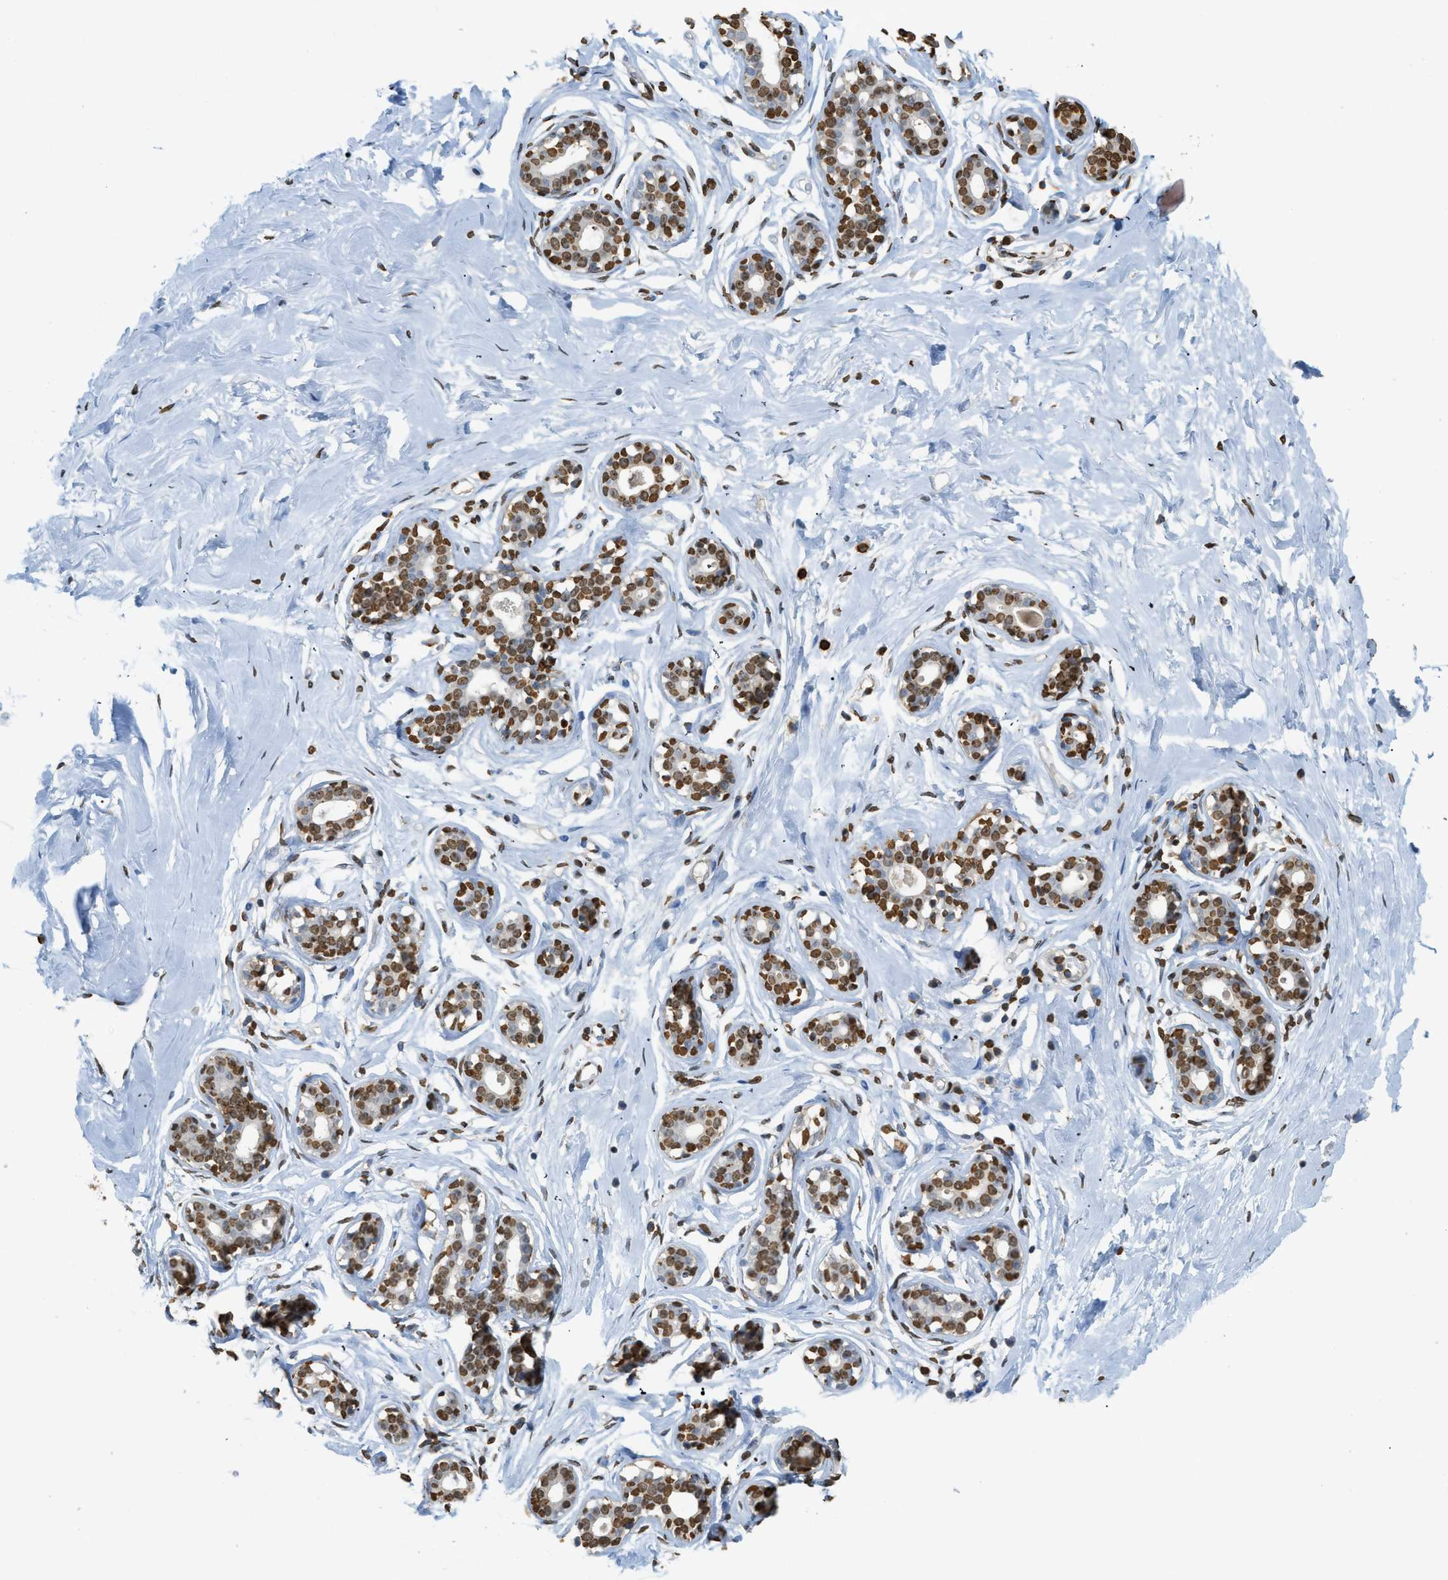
{"staining": {"intensity": "strong", "quantity": ">75%", "location": "nuclear"}, "tissue": "breast", "cell_type": "Adipocytes", "image_type": "normal", "snomed": [{"axis": "morphology", "description": "Normal tissue, NOS"}, {"axis": "topography", "description": "Breast"}], "caption": "Immunohistochemical staining of benign human breast demonstrates >75% levels of strong nuclear protein staining in approximately >75% of adipocytes. The staining was performed using DAB to visualize the protein expression in brown, while the nuclei were stained in blue with hematoxylin (Magnification: 20x).", "gene": "NR5A2", "patient": {"sex": "female", "age": 23}}